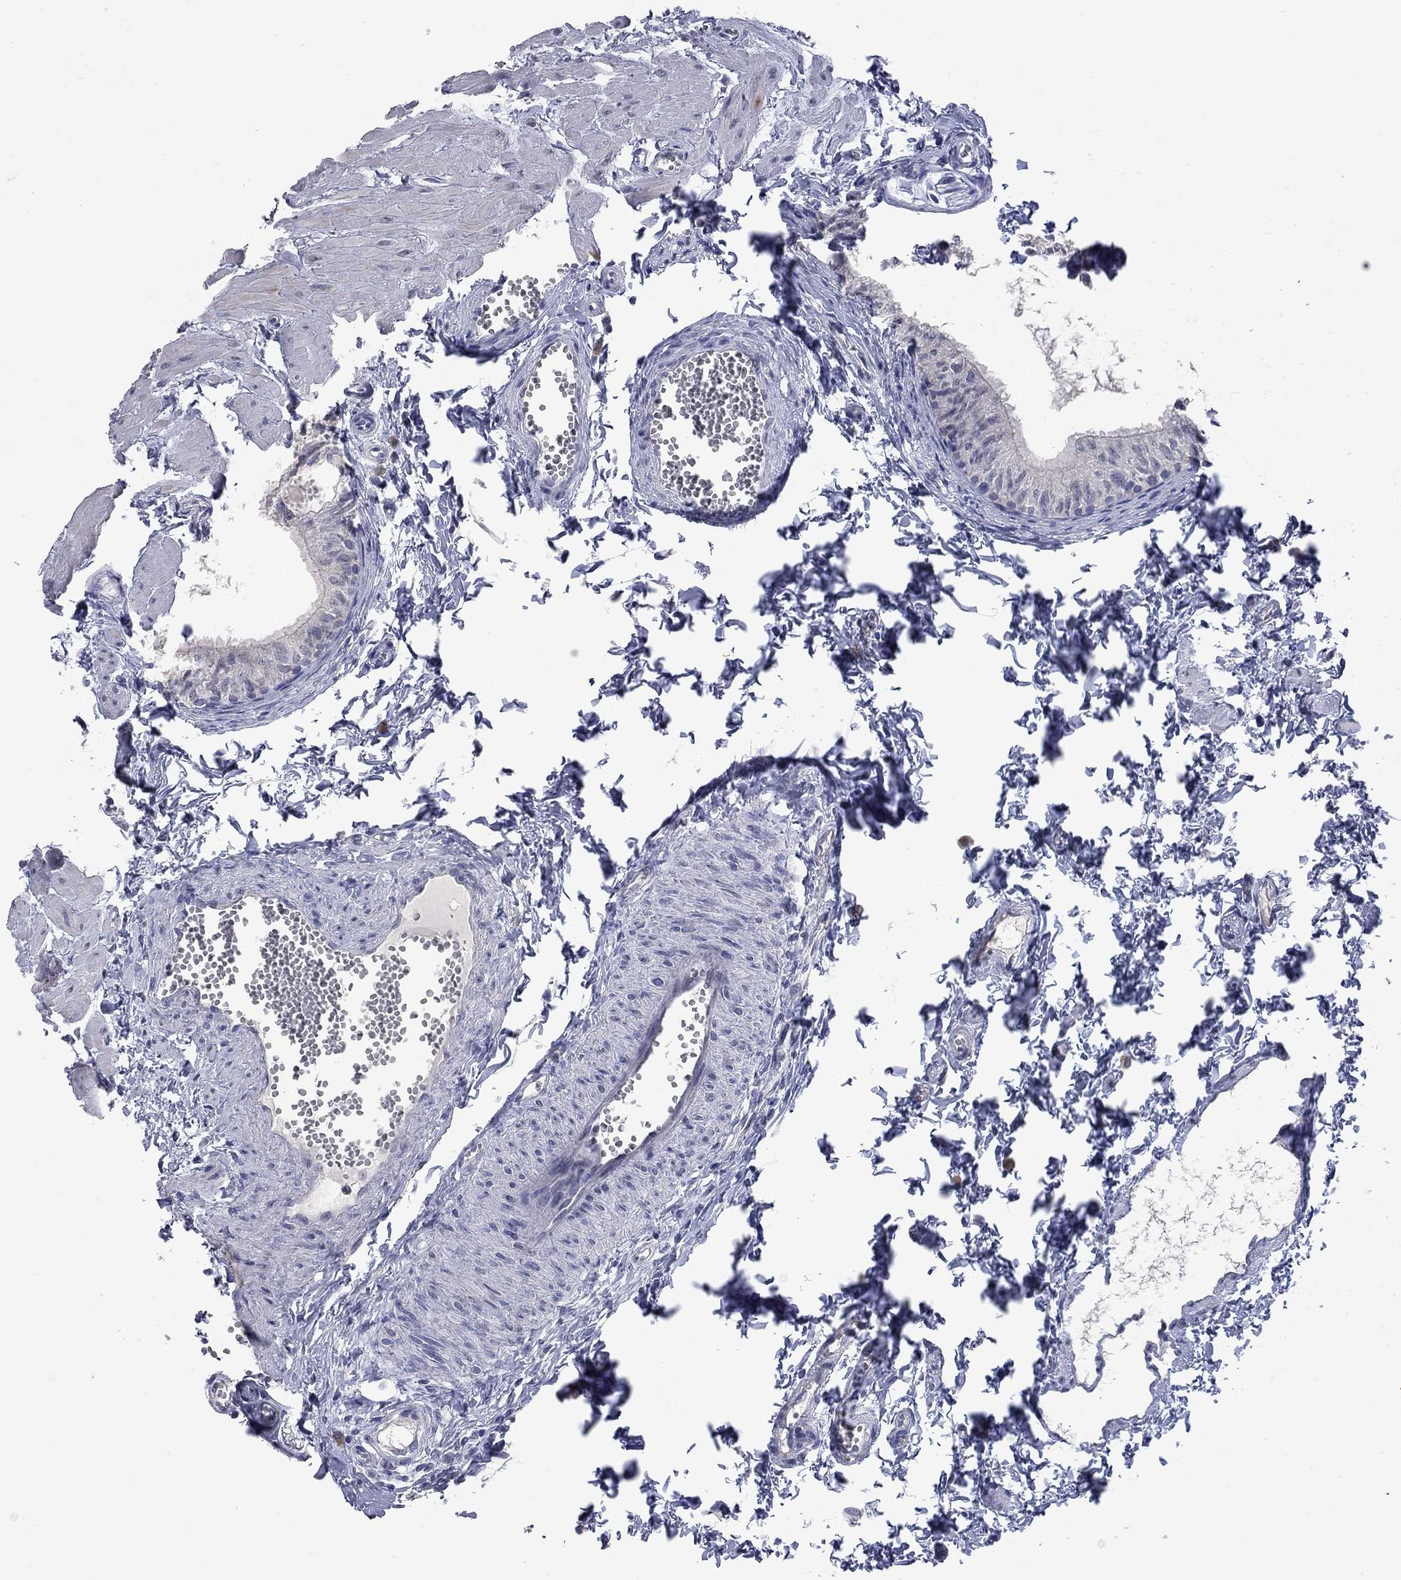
{"staining": {"intensity": "negative", "quantity": "none", "location": "none"}, "tissue": "epididymis", "cell_type": "Glandular cells", "image_type": "normal", "snomed": [{"axis": "morphology", "description": "Normal tissue, NOS"}, {"axis": "topography", "description": "Epididymis"}], "caption": "This is an IHC histopathology image of benign epididymis. There is no staining in glandular cells.", "gene": "NOS2", "patient": {"sex": "male", "age": 22}}